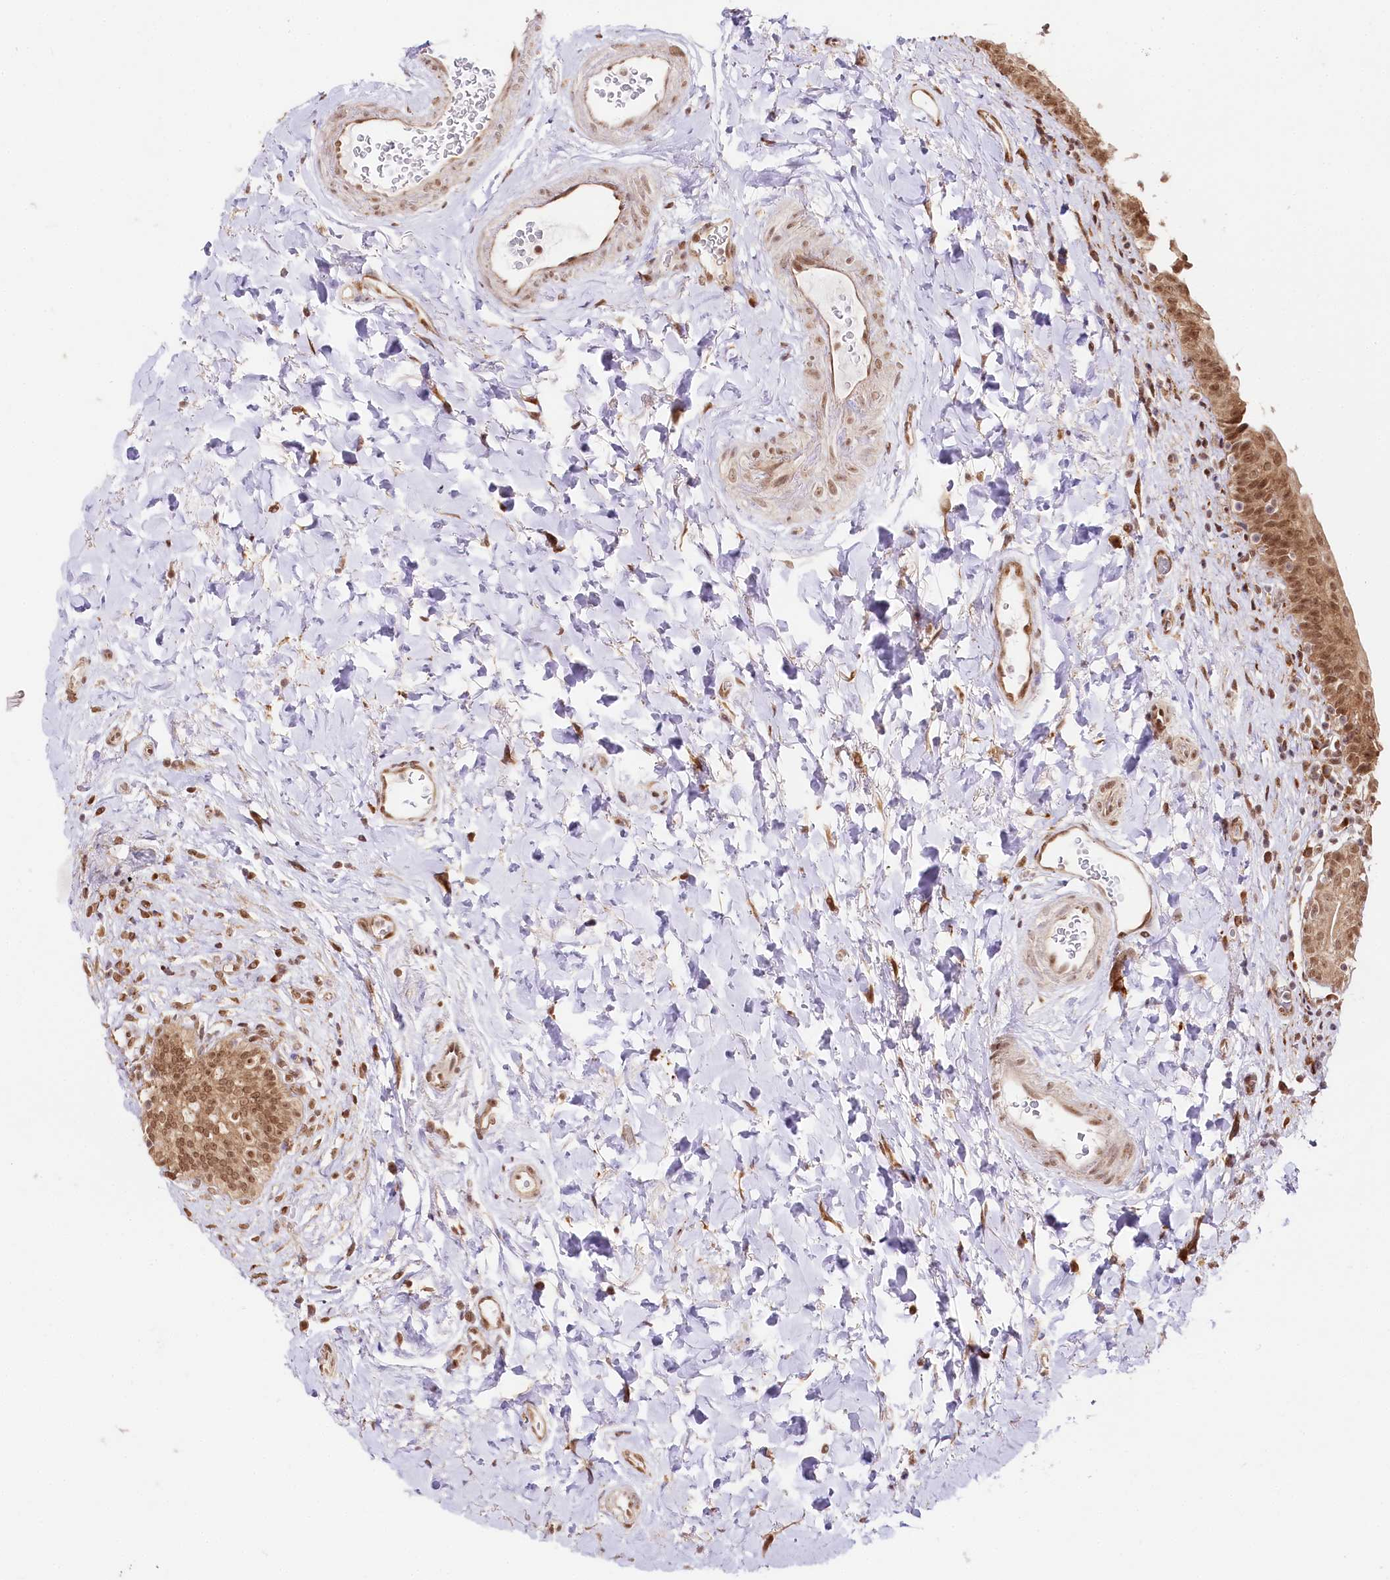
{"staining": {"intensity": "moderate", "quantity": ">75%", "location": "cytoplasmic/membranous,nuclear"}, "tissue": "urinary bladder", "cell_type": "Urothelial cells", "image_type": "normal", "snomed": [{"axis": "morphology", "description": "Normal tissue, NOS"}, {"axis": "topography", "description": "Urinary bladder"}], "caption": "The immunohistochemical stain shows moderate cytoplasmic/membranous,nuclear staining in urothelial cells of unremarkable urinary bladder. Using DAB (brown) and hematoxylin (blue) stains, captured at high magnification using brightfield microscopy.", "gene": "CNPY2", "patient": {"sex": "male", "age": 83}}